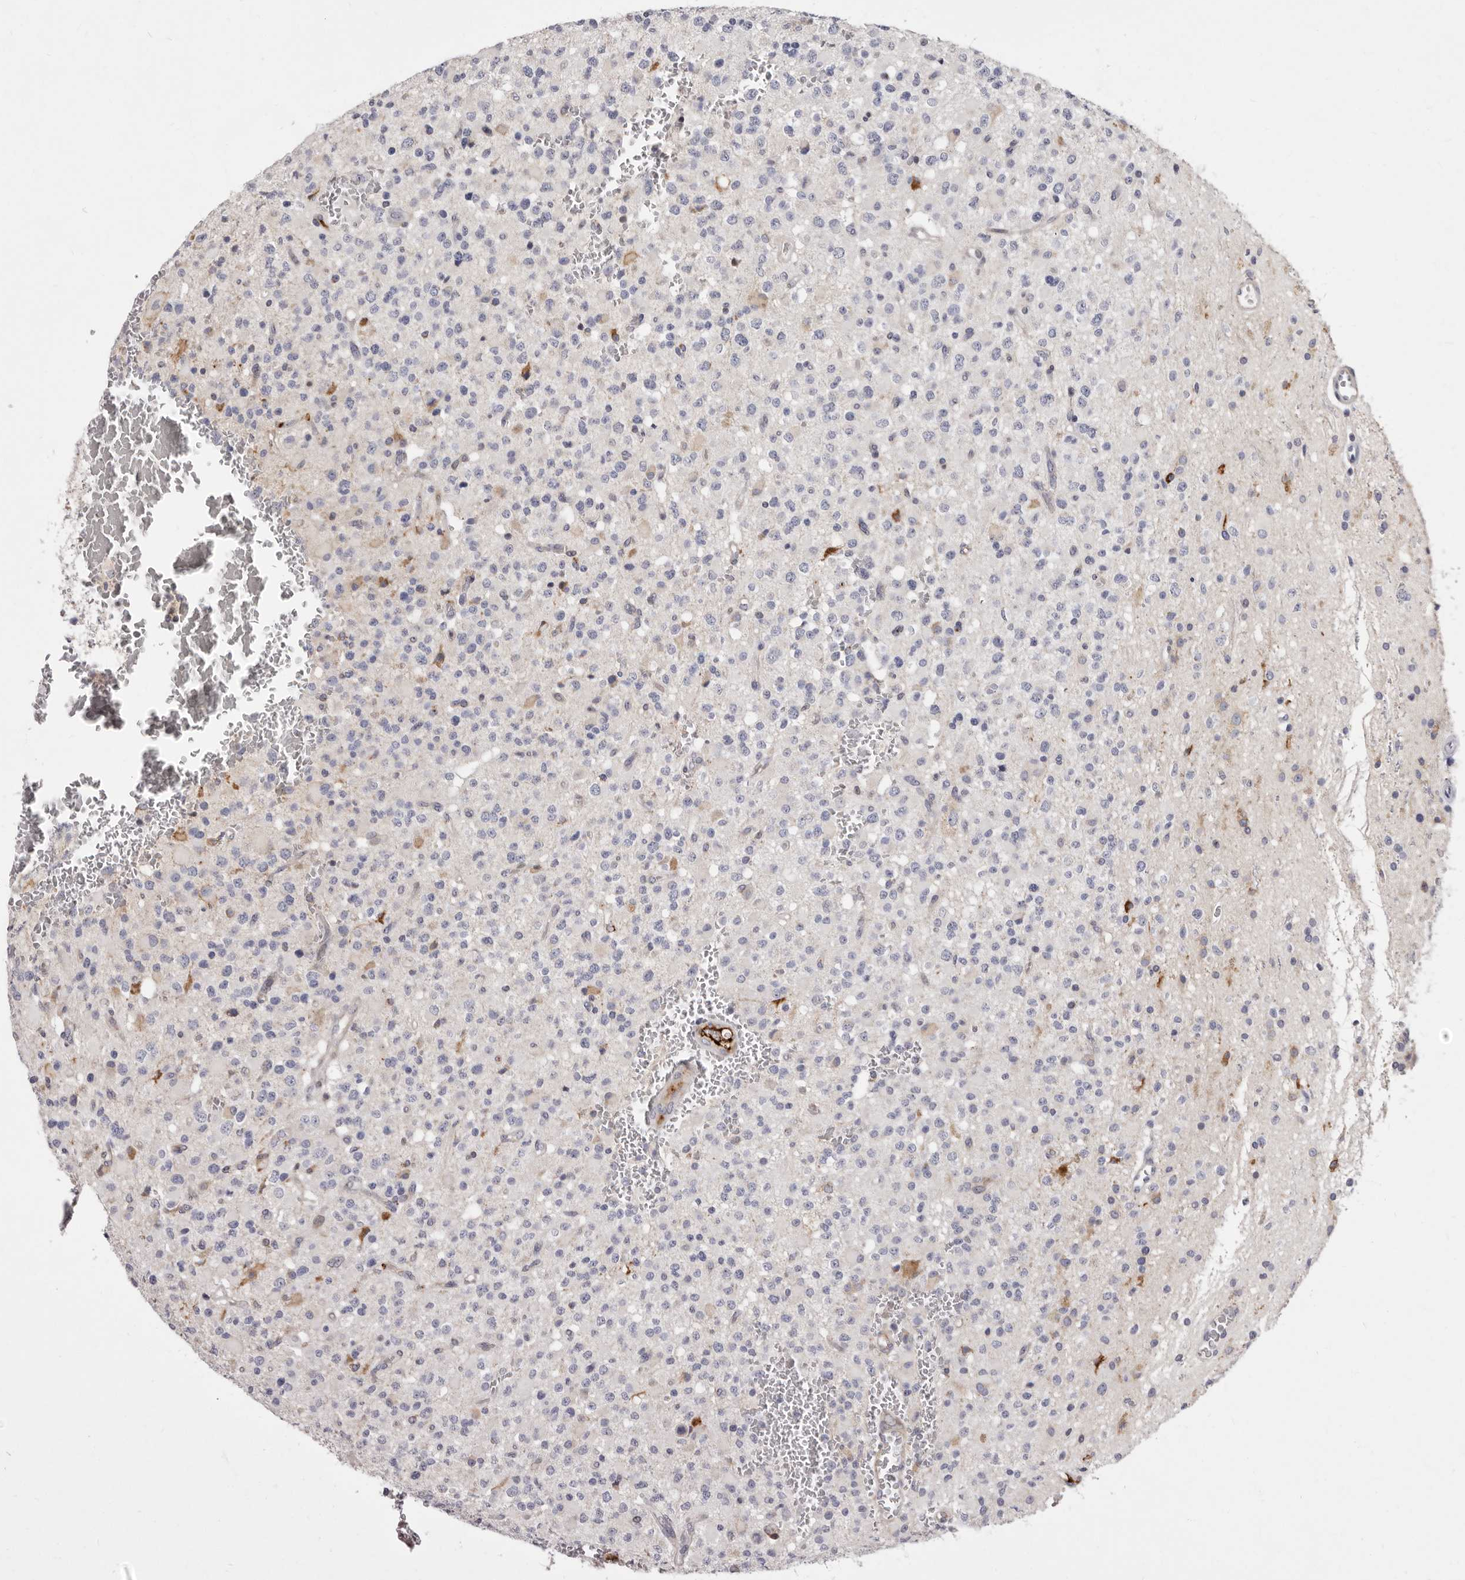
{"staining": {"intensity": "negative", "quantity": "none", "location": "none"}, "tissue": "glioma", "cell_type": "Tumor cells", "image_type": "cancer", "snomed": [{"axis": "morphology", "description": "Glioma, malignant, High grade"}, {"axis": "topography", "description": "Brain"}], "caption": "A high-resolution histopathology image shows immunohistochemistry (IHC) staining of malignant glioma (high-grade), which shows no significant expression in tumor cells.", "gene": "NUBPL", "patient": {"sex": "male", "age": 34}}